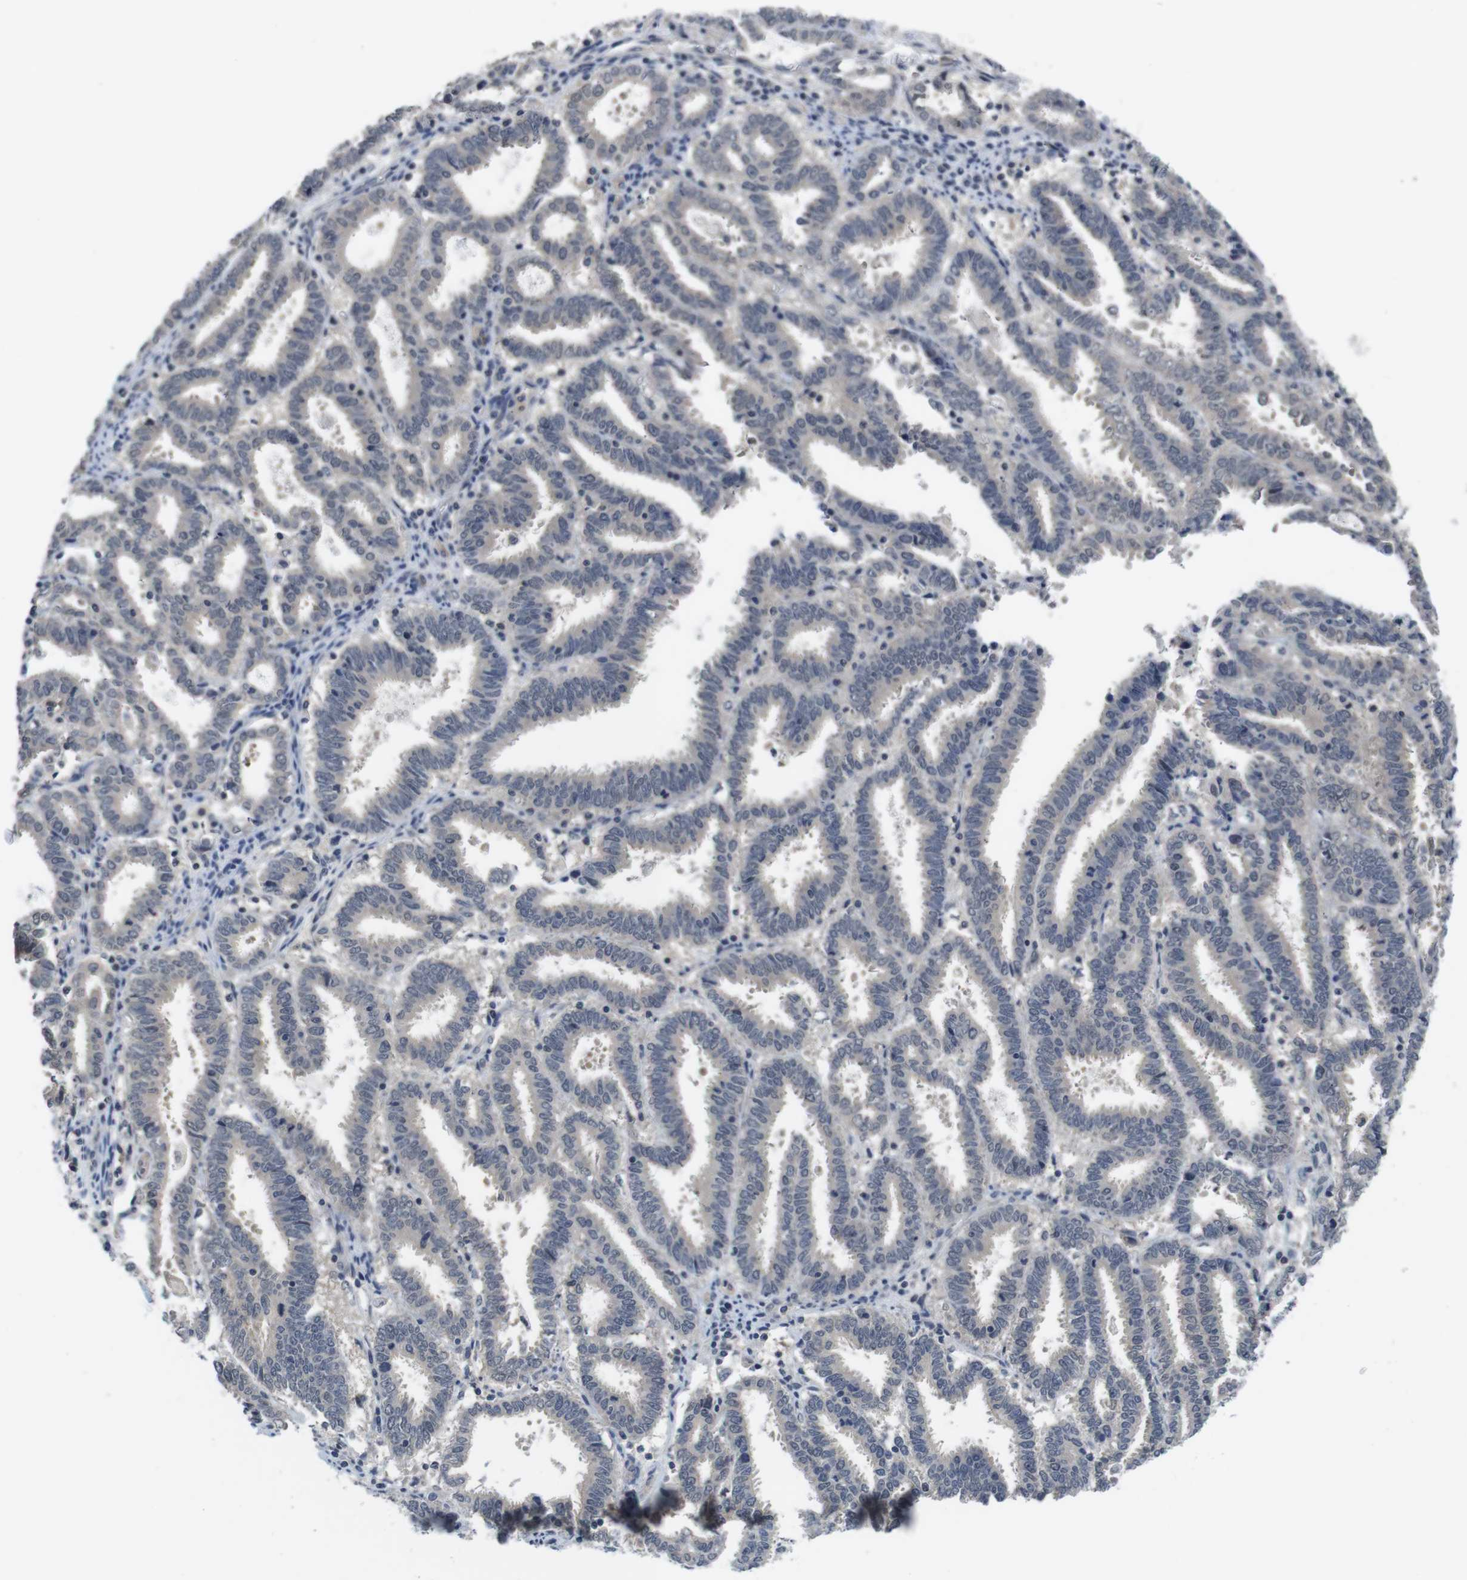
{"staining": {"intensity": "negative", "quantity": "none", "location": "none"}, "tissue": "endometrial cancer", "cell_type": "Tumor cells", "image_type": "cancer", "snomed": [{"axis": "morphology", "description": "Adenocarcinoma, NOS"}, {"axis": "topography", "description": "Uterus"}], "caption": "An image of adenocarcinoma (endometrial) stained for a protein shows no brown staining in tumor cells.", "gene": "FADD", "patient": {"sex": "female", "age": 83}}